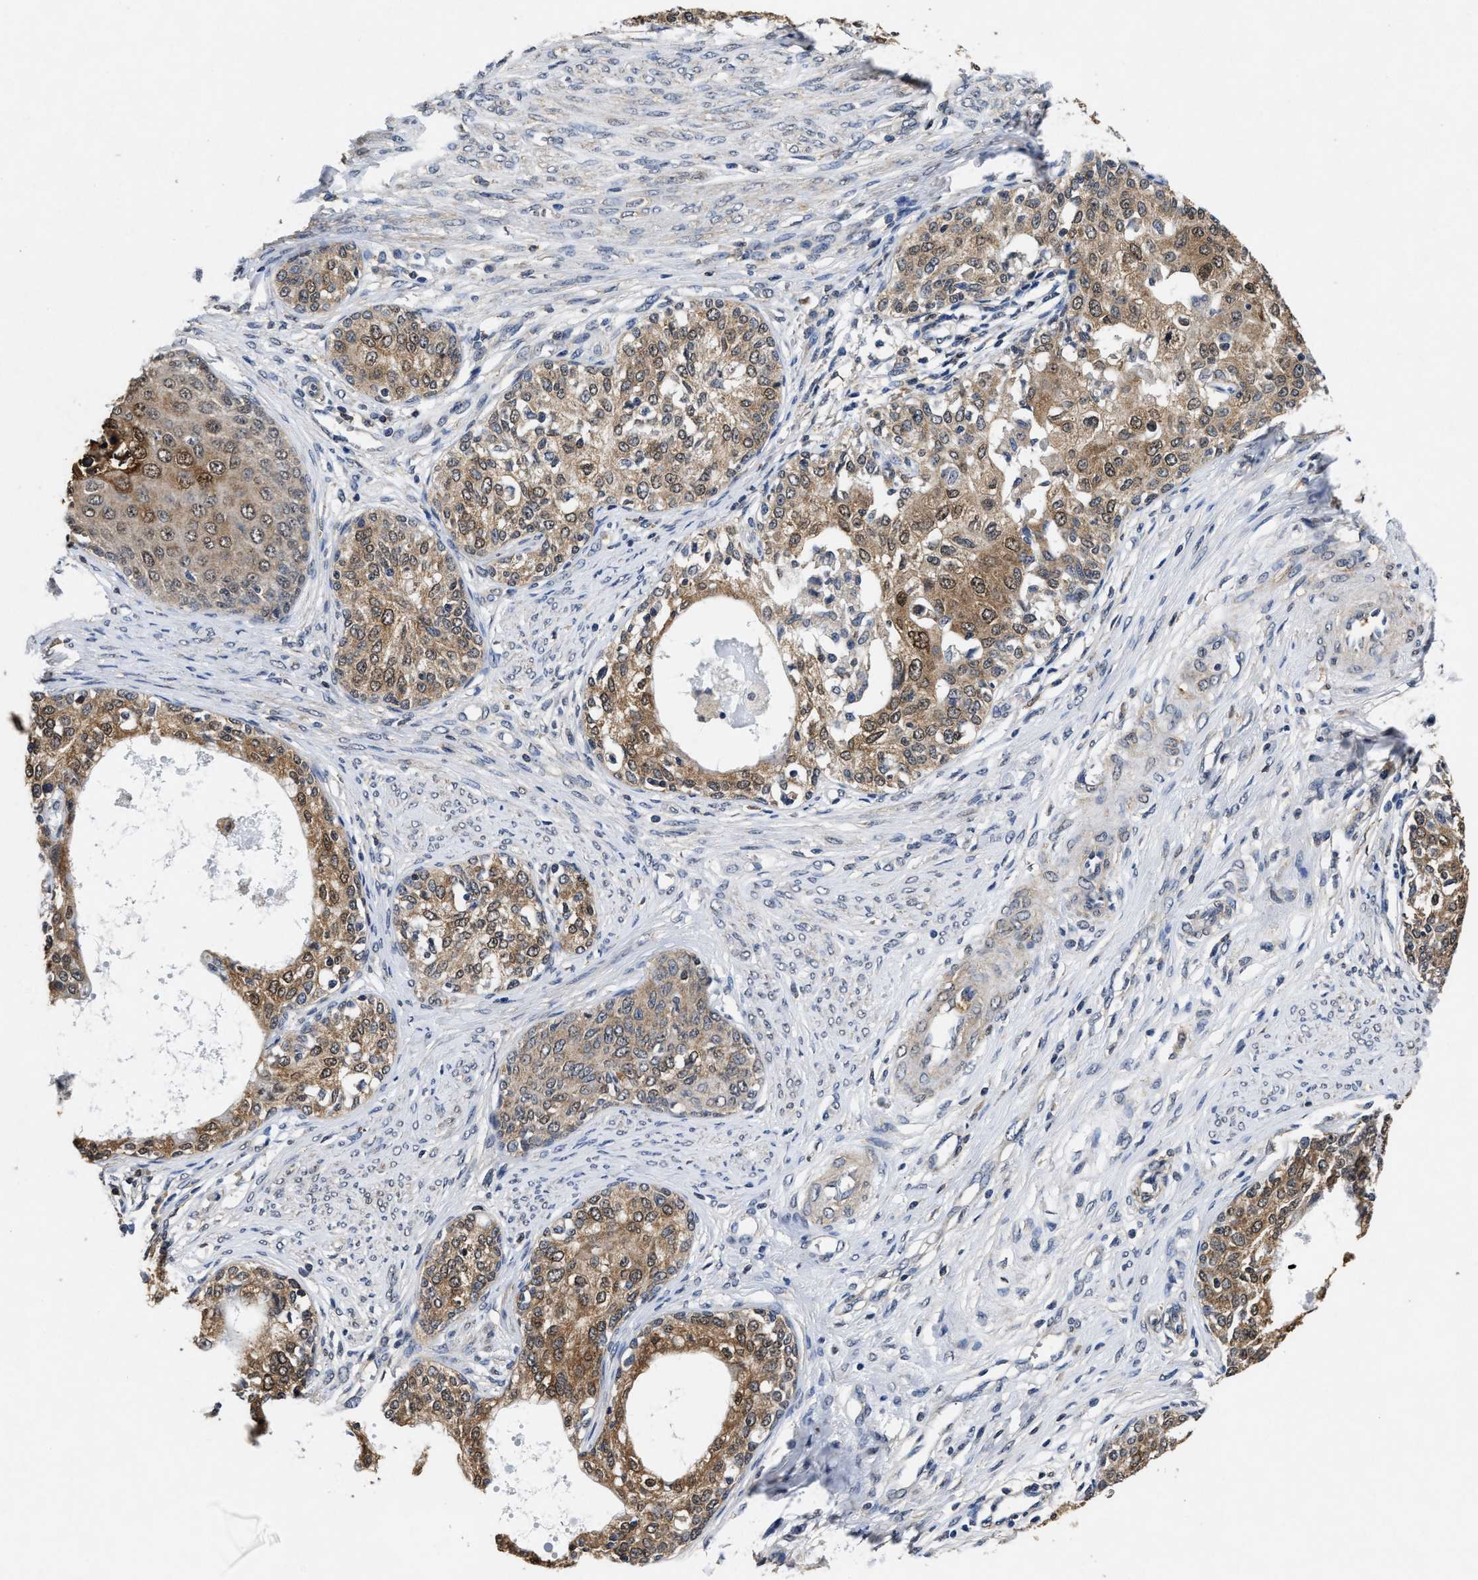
{"staining": {"intensity": "moderate", "quantity": ">75%", "location": "cytoplasmic/membranous,nuclear"}, "tissue": "cervical cancer", "cell_type": "Tumor cells", "image_type": "cancer", "snomed": [{"axis": "morphology", "description": "Squamous cell carcinoma, NOS"}, {"axis": "morphology", "description": "Adenocarcinoma, NOS"}, {"axis": "topography", "description": "Cervix"}], "caption": "IHC of human cervical adenocarcinoma displays medium levels of moderate cytoplasmic/membranous and nuclear expression in approximately >75% of tumor cells.", "gene": "ACAT2", "patient": {"sex": "female", "age": 52}}